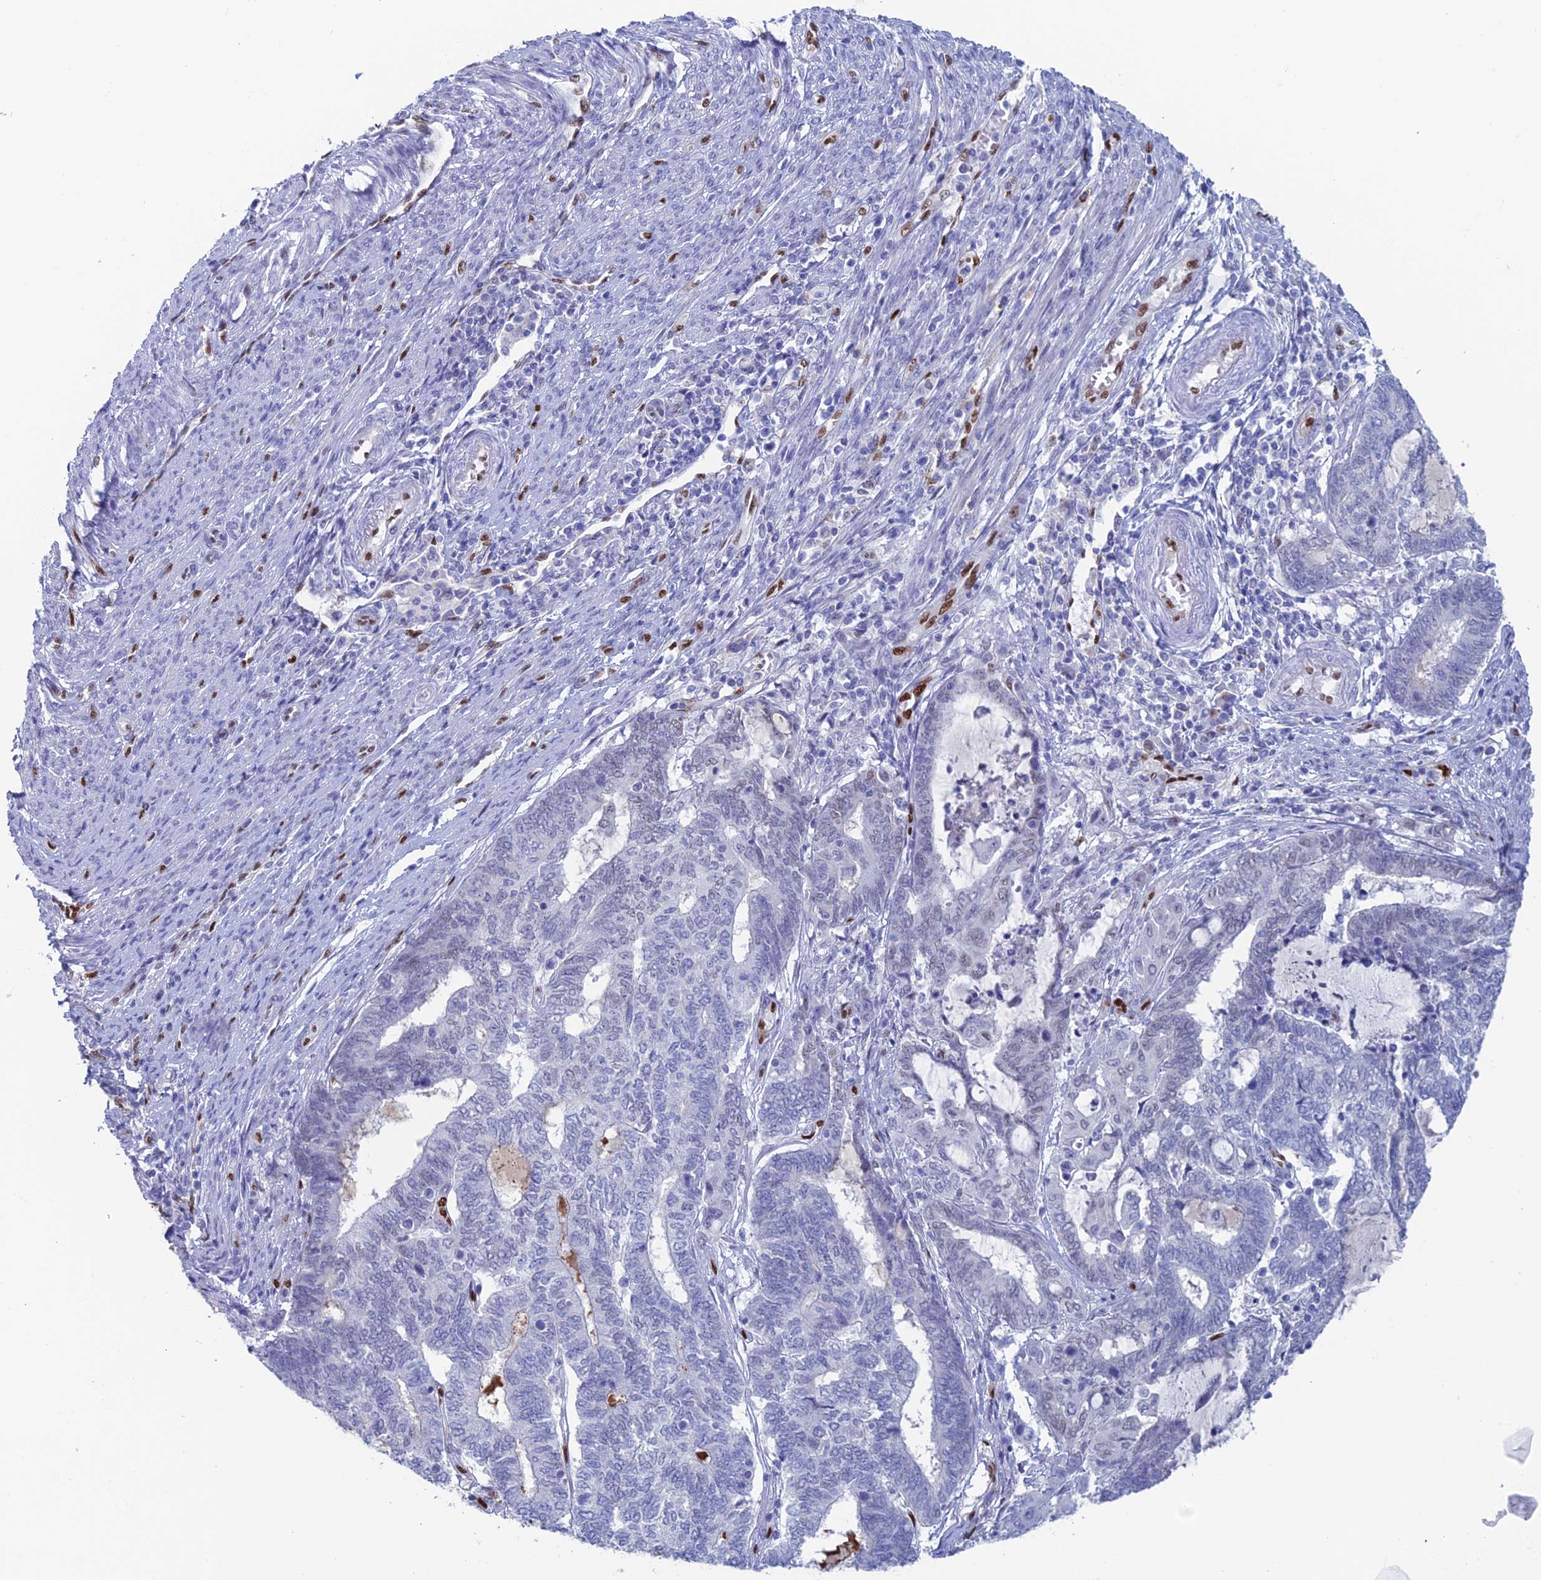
{"staining": {"intensity": "negative", "quantity": "none", "location": "none"}, "tissue": "endometrial cancer", "cell_type": "Tumor cells", "image_type": "cancer", "snomed": [{"axis": "morphology", "description": "Adenocarcinoma, NOS"}, {"axis": "topography", "description": "Uterus"}, {"axis": "topography", "description": "Endometrium"}], "caption": "A high-resolution histopathology image shows immunohistochemistry staining of adenocarcinoma (endometrial), which displays no significant expression in tumor cells.", "gene": "NOL4L", "patient": {"sex": "female", "age": 70}}